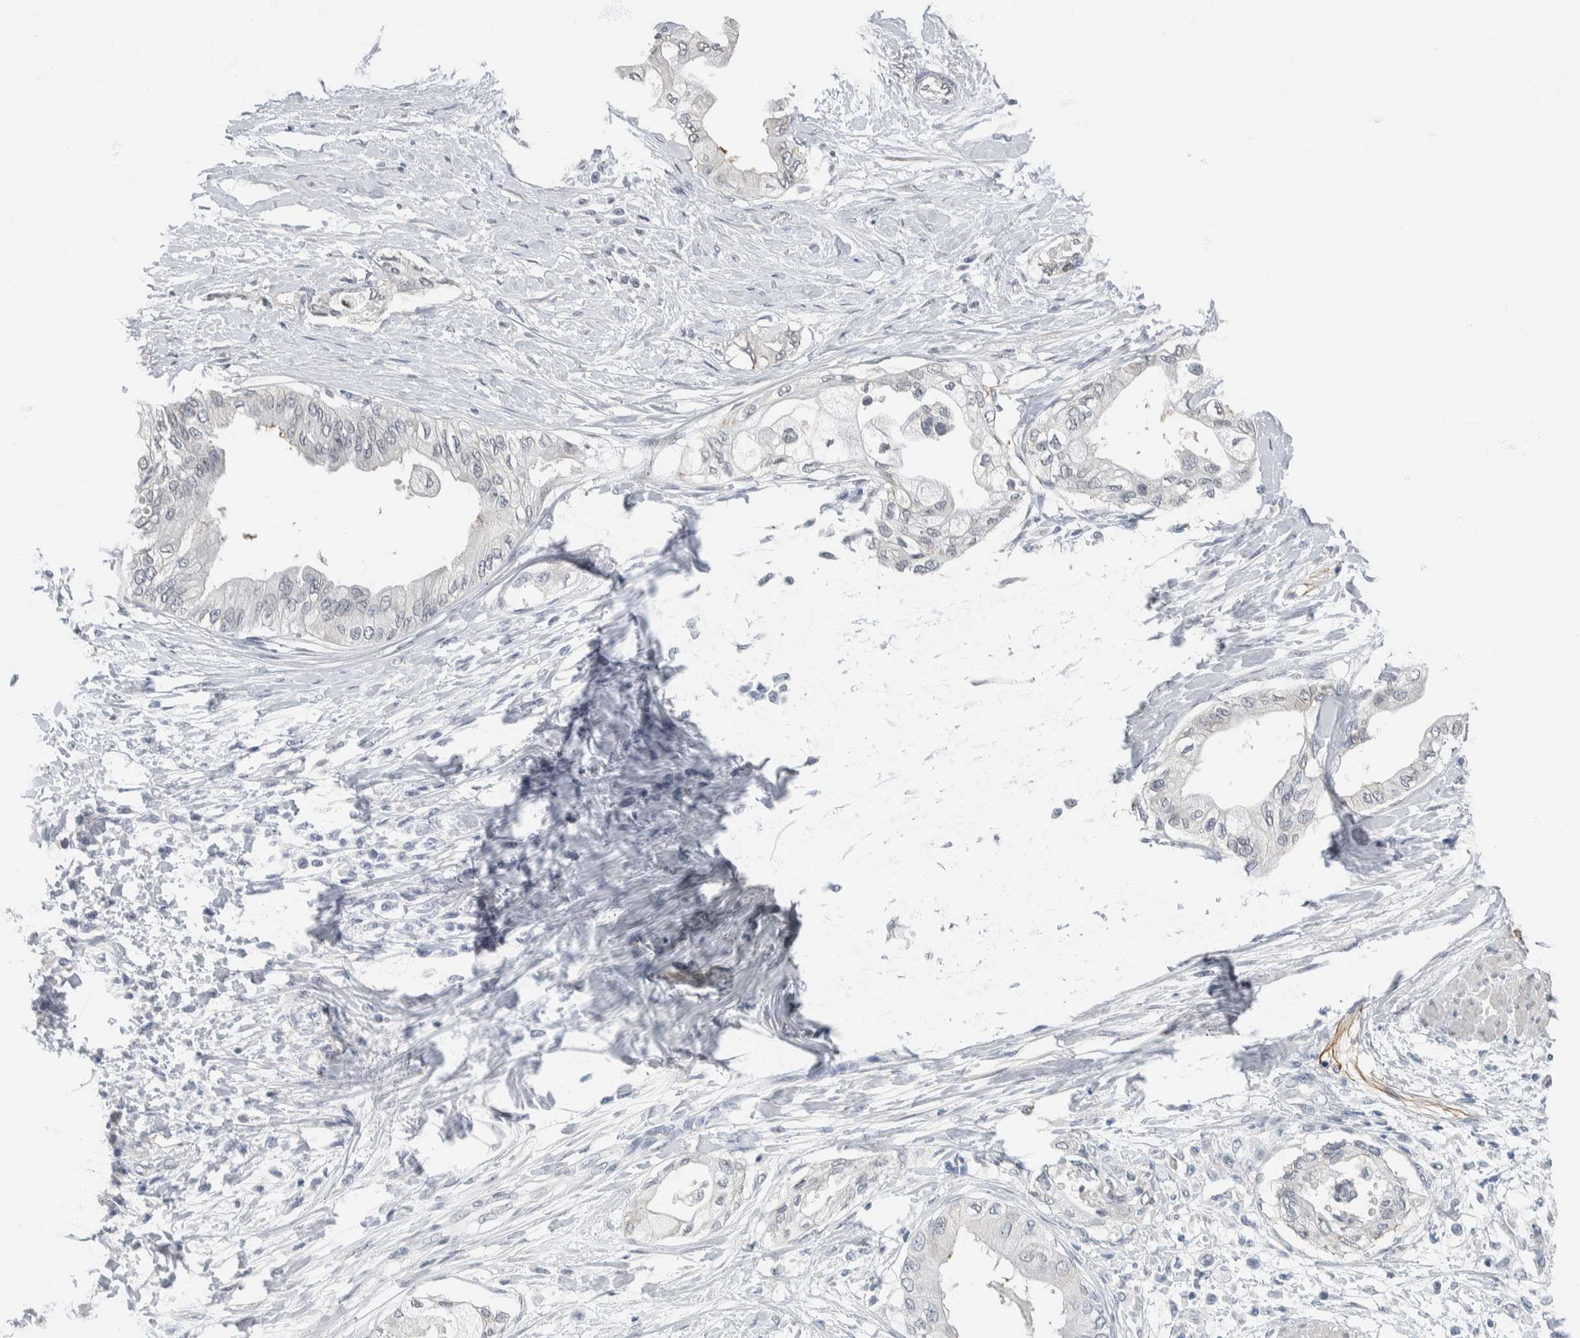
{"staining": {"intensity": "negative", "quantity": "none", "location": "none"}, "tissue": "pancreatic cancer", "cell_type": "Tumor cells", "image_type": "cancer", "snomed": [{"axis": "morphology", "description": "Normal tissue, NOS"}, {"axis": "morphology", "description": "Adenocarcinoma, NOS"}, {"axis": "topography", "description": "Pancreas"}, {"axis": "topography", "description": "Duodenum"}], "caption": "DAB immunohistochemical staining of human adenocarcinoma (pancreatic) demonstrates no significant expression in tumor cells.", "gene": "NEFM", "patient": {"sex": "female", "age": 60}}